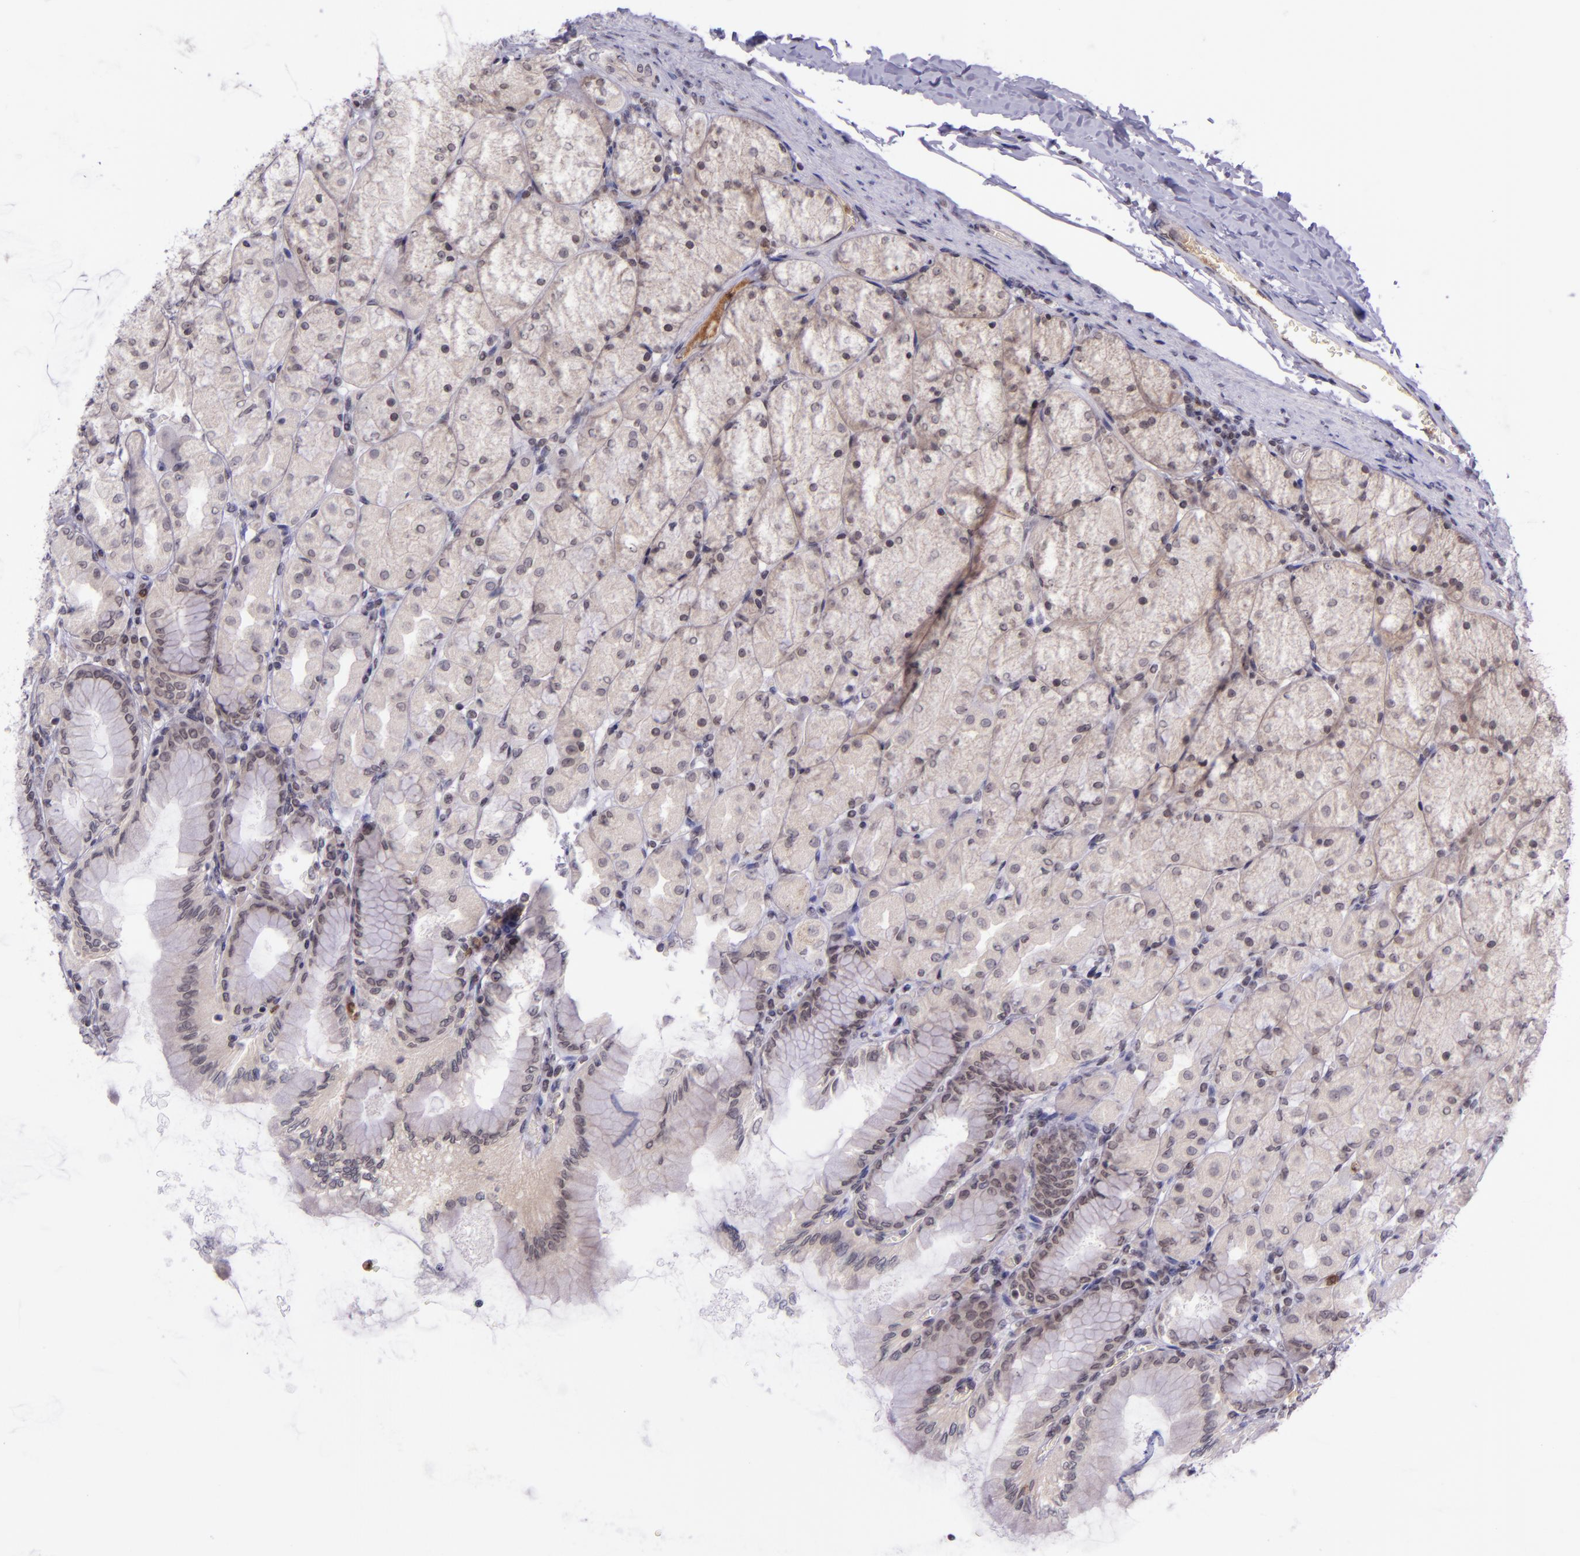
{"staining": {"intensity": "negative", "quantity": "none", "location": "none"}, "tissue": "stomach", "cell_type": "Glandular cells", "image_type": "normal", "snomed": [{"axis": "morphology", "description": "Normal tissue, NOS"}, {"axis": "topography", "description": "Stomach, upper"}], "caption": "Glandular cells show no significant protein staining in benign stomach. (DAB IHC visualized using brightfield microscopy, high magnification).", "gene": "SELL", "patient": {"sex": "female", "age": 56}}